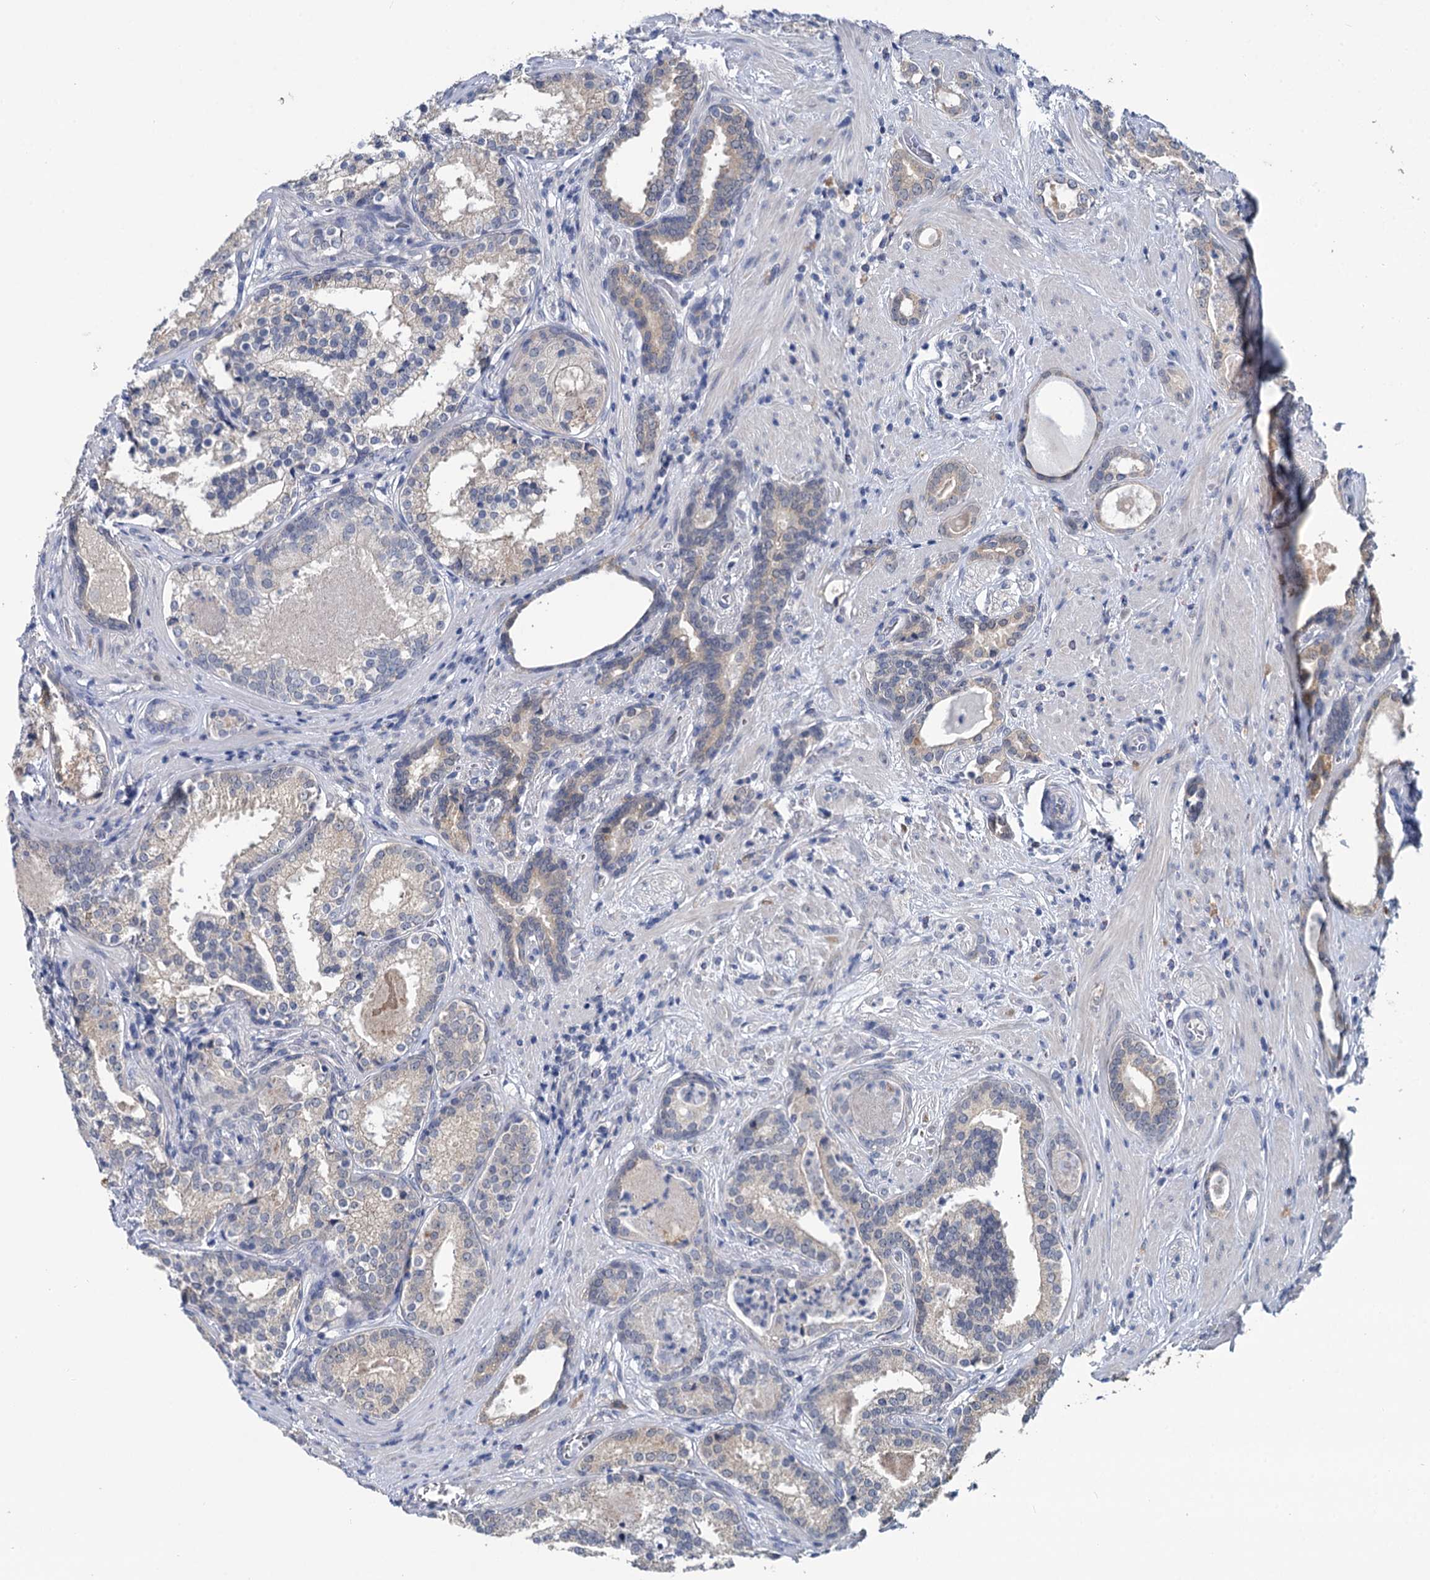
{"staining": {"intensity": "negative", "quantity": "none", "location": "none"}, "tissue": "prostate cancer", "cell_type": "Tumor cells", "image_type": "cancer", "snomed": [{"axis": "morphology", "description": "Adenocarcinoma, High grade"}, {"axis": "topography", "description": "Prostate"}], "caption": "High magnification brightfield microscopy of prostate cancer stained with DAB (3,3'-diaminobenzidine) (brown) and counterstained with hematoxylin (blue): tumor cells show no significant expression.", "gene": "ANKRD42", "patient": {"sex": "male", "age": 58}}